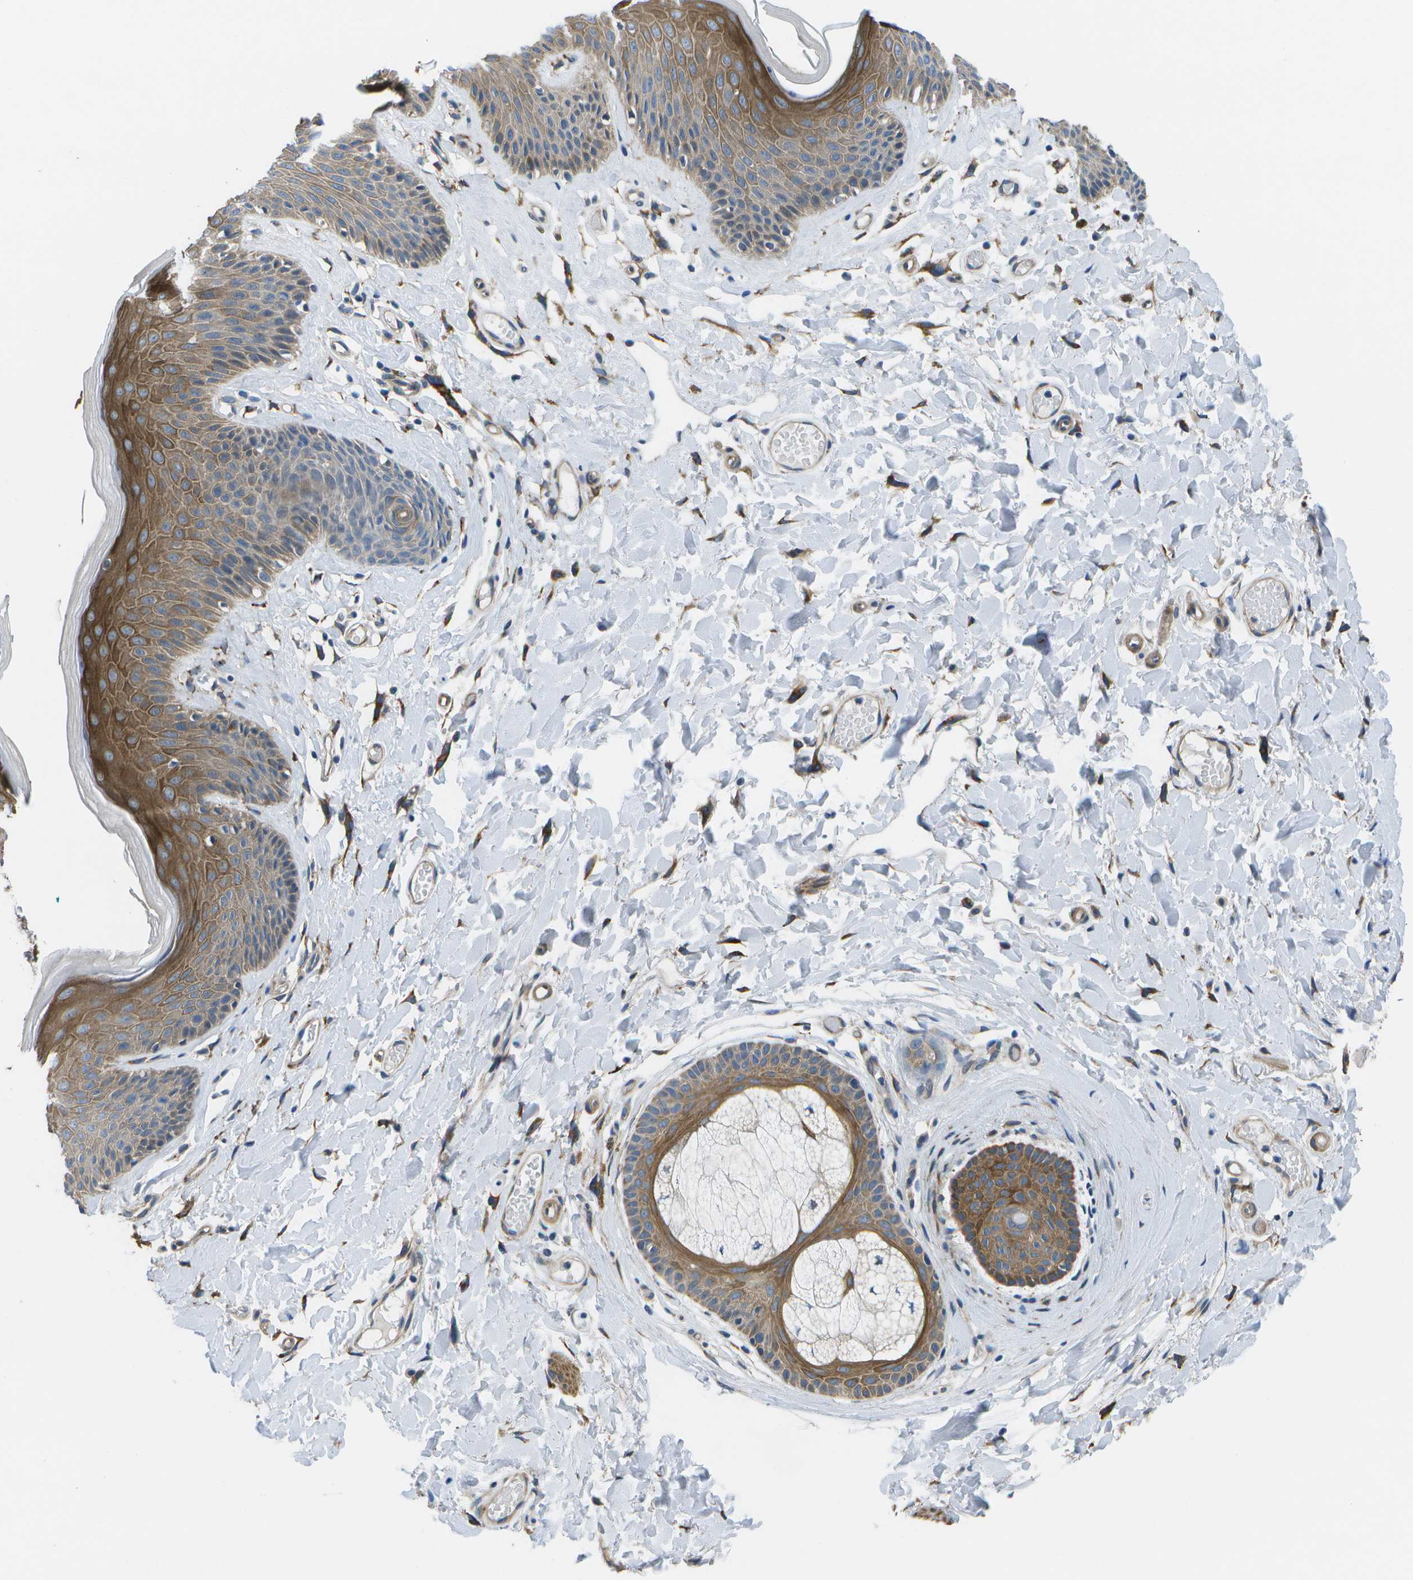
{"staining": {"intensity": "strong", "quantity": "25%-75%", "location": "cytoplasmic/membranous"}, "tissue": "skin", "cell_type": "Epidermal cells", "image_type": "normal", "snomed": [{"axis": "morphology", "description": "Normal tissue, NOS"}, {"axis": "topography", "description": "Vulva"}], "caption": "A high amount of strong cytoplasmic/membranous positivity is seen in approximately 25%-75% of epidermal cells in normal skin.", "gene": "P3H1", "patient": {"sex": "female", "age": 73}}